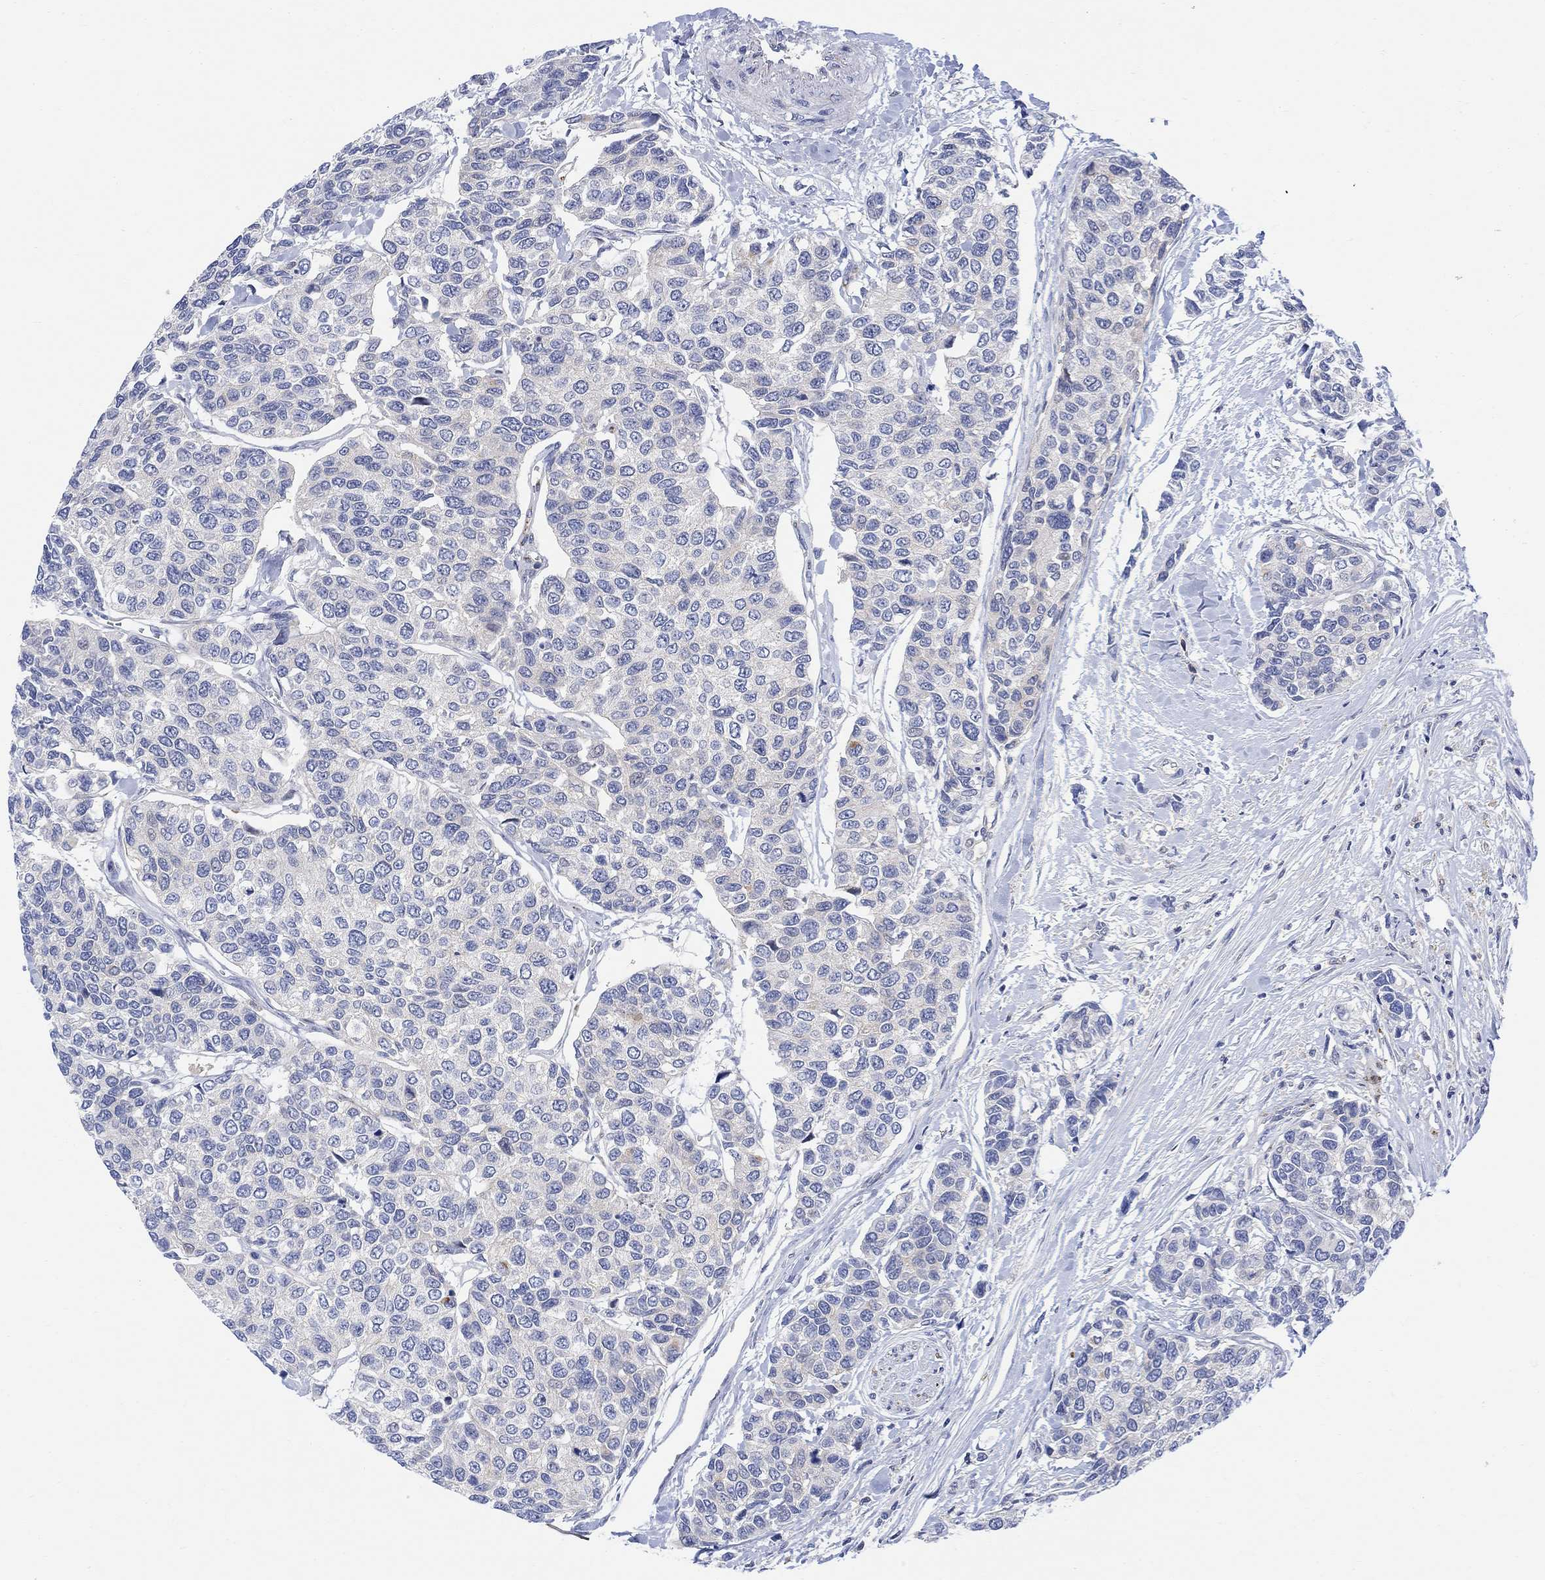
{"staining": {"intensity": "moderate", "quantity": "<25%", "location": "cytoplasmic/membranous"}, "tissue": "urothelial cancer", "cell_type": "Tumor cells", "image_type": "cancer", "snomed": [{"axis": "morphology", "description": "Urothelial carcinoma, High grade"}, {"axis": "topography", "description": "Urinary bladder"}], "caption": "Urothelial cancer stained with IHC demonstrates moderate cytoplasmic/membranous positivity in approximately <25% of tumor cells.", "gene": "ARSK", "patient": {"sex": "male", "age": 77}}